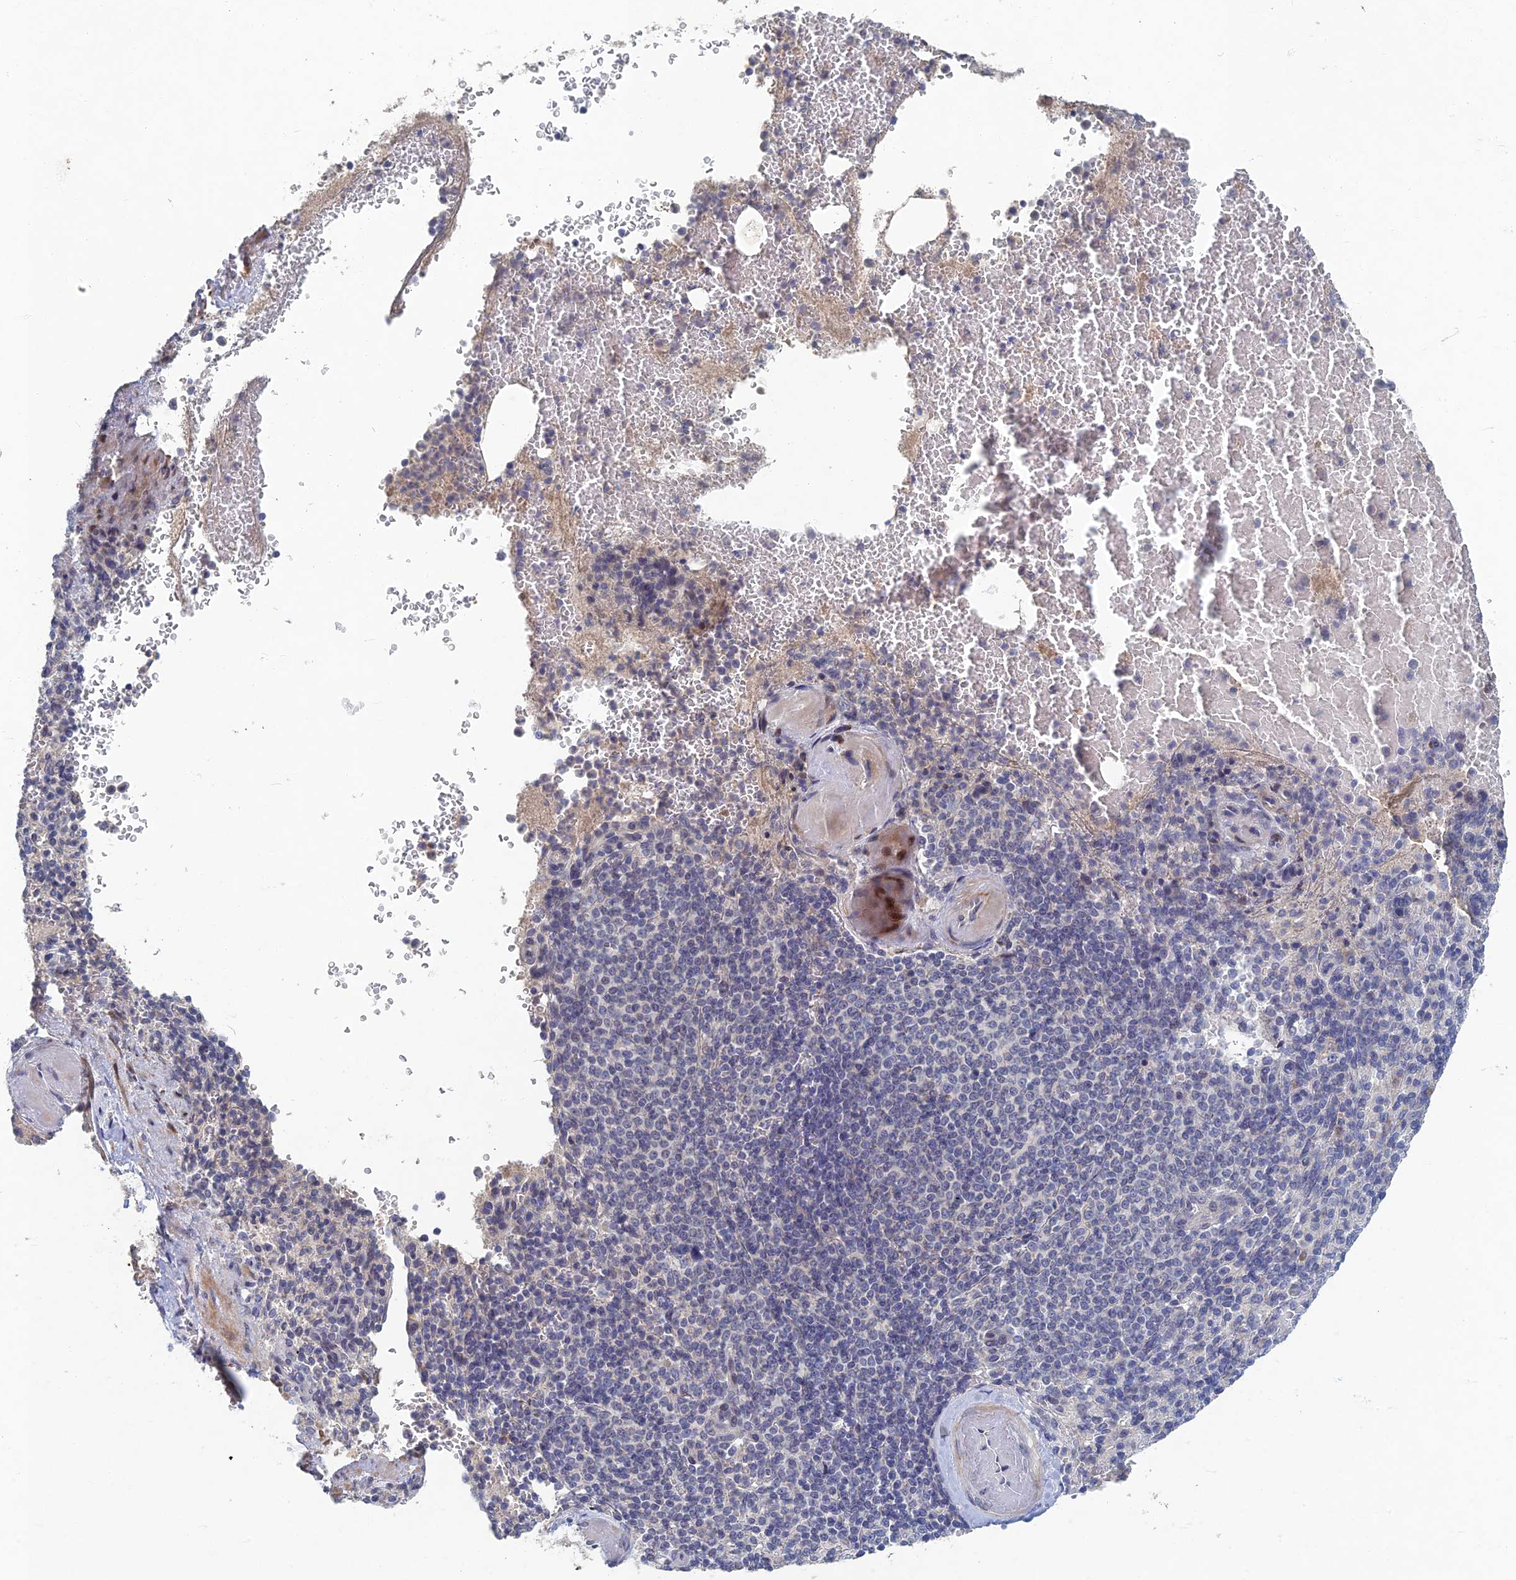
{"staining": {"intensity": "moderate", "quantity": "<25%", "location": "cytoplasmic/membranous"}, "tissue": "spleen", "cell_type": "Cells in red pulp", "image_type": "normal", "snomed": [{"axis": "morphology", "description": "Normal tissue, NOS"}, {"axis": "topography", "description": "Spleen"}], "caption": "A brown stain shows moderate cytoplasmic/membranous positivity of a protein in cells in red pulp of unremarkable spleen.", "gene": "GNA15", "patient": {"sex": "female", "age": 74}}